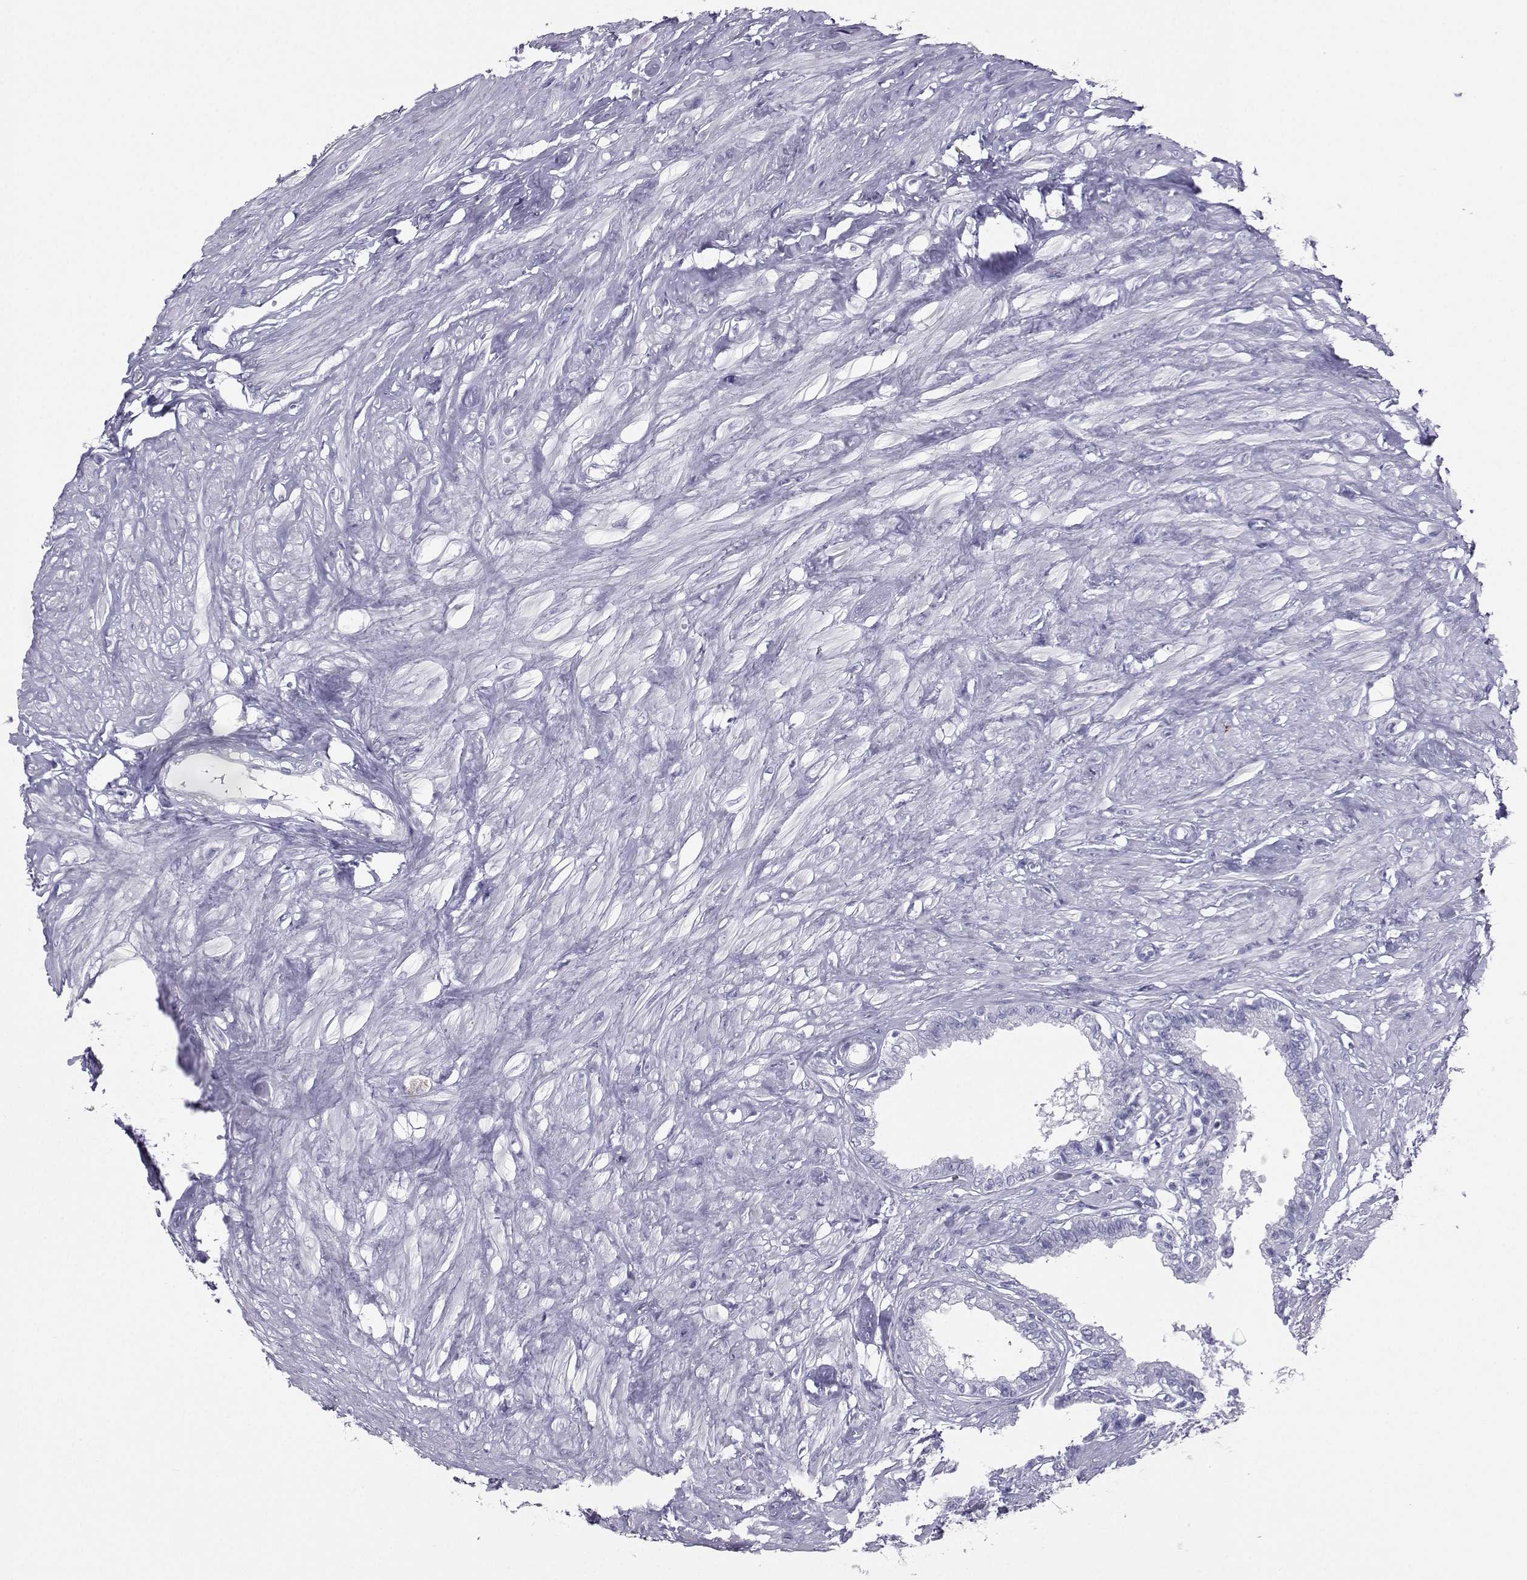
{"staining": {"intensity": "negative", "quantity": "none", "location": "none"}, "tissue": "seminal vesicle", "cell_type": "Glandular cells", "image_type": "normal", "snomed": [{"axis": "morphology", "description": "Normal tissue, NOS"}, {"axis": "morphology", "description": "Urothelial carcinoma, NOS"}, {"axis": "topography", "description": "Urinary bladder"}, {"axis": "topography", "description": "Seminal veicle"}], "caption": "This is an immunohistochemistry (IHC) photomicrograph of unremarkable seminal vesicle. There is no expression in glandular cells.", "gene": "SST", "patient": {"sex": "male", "age": 76}}